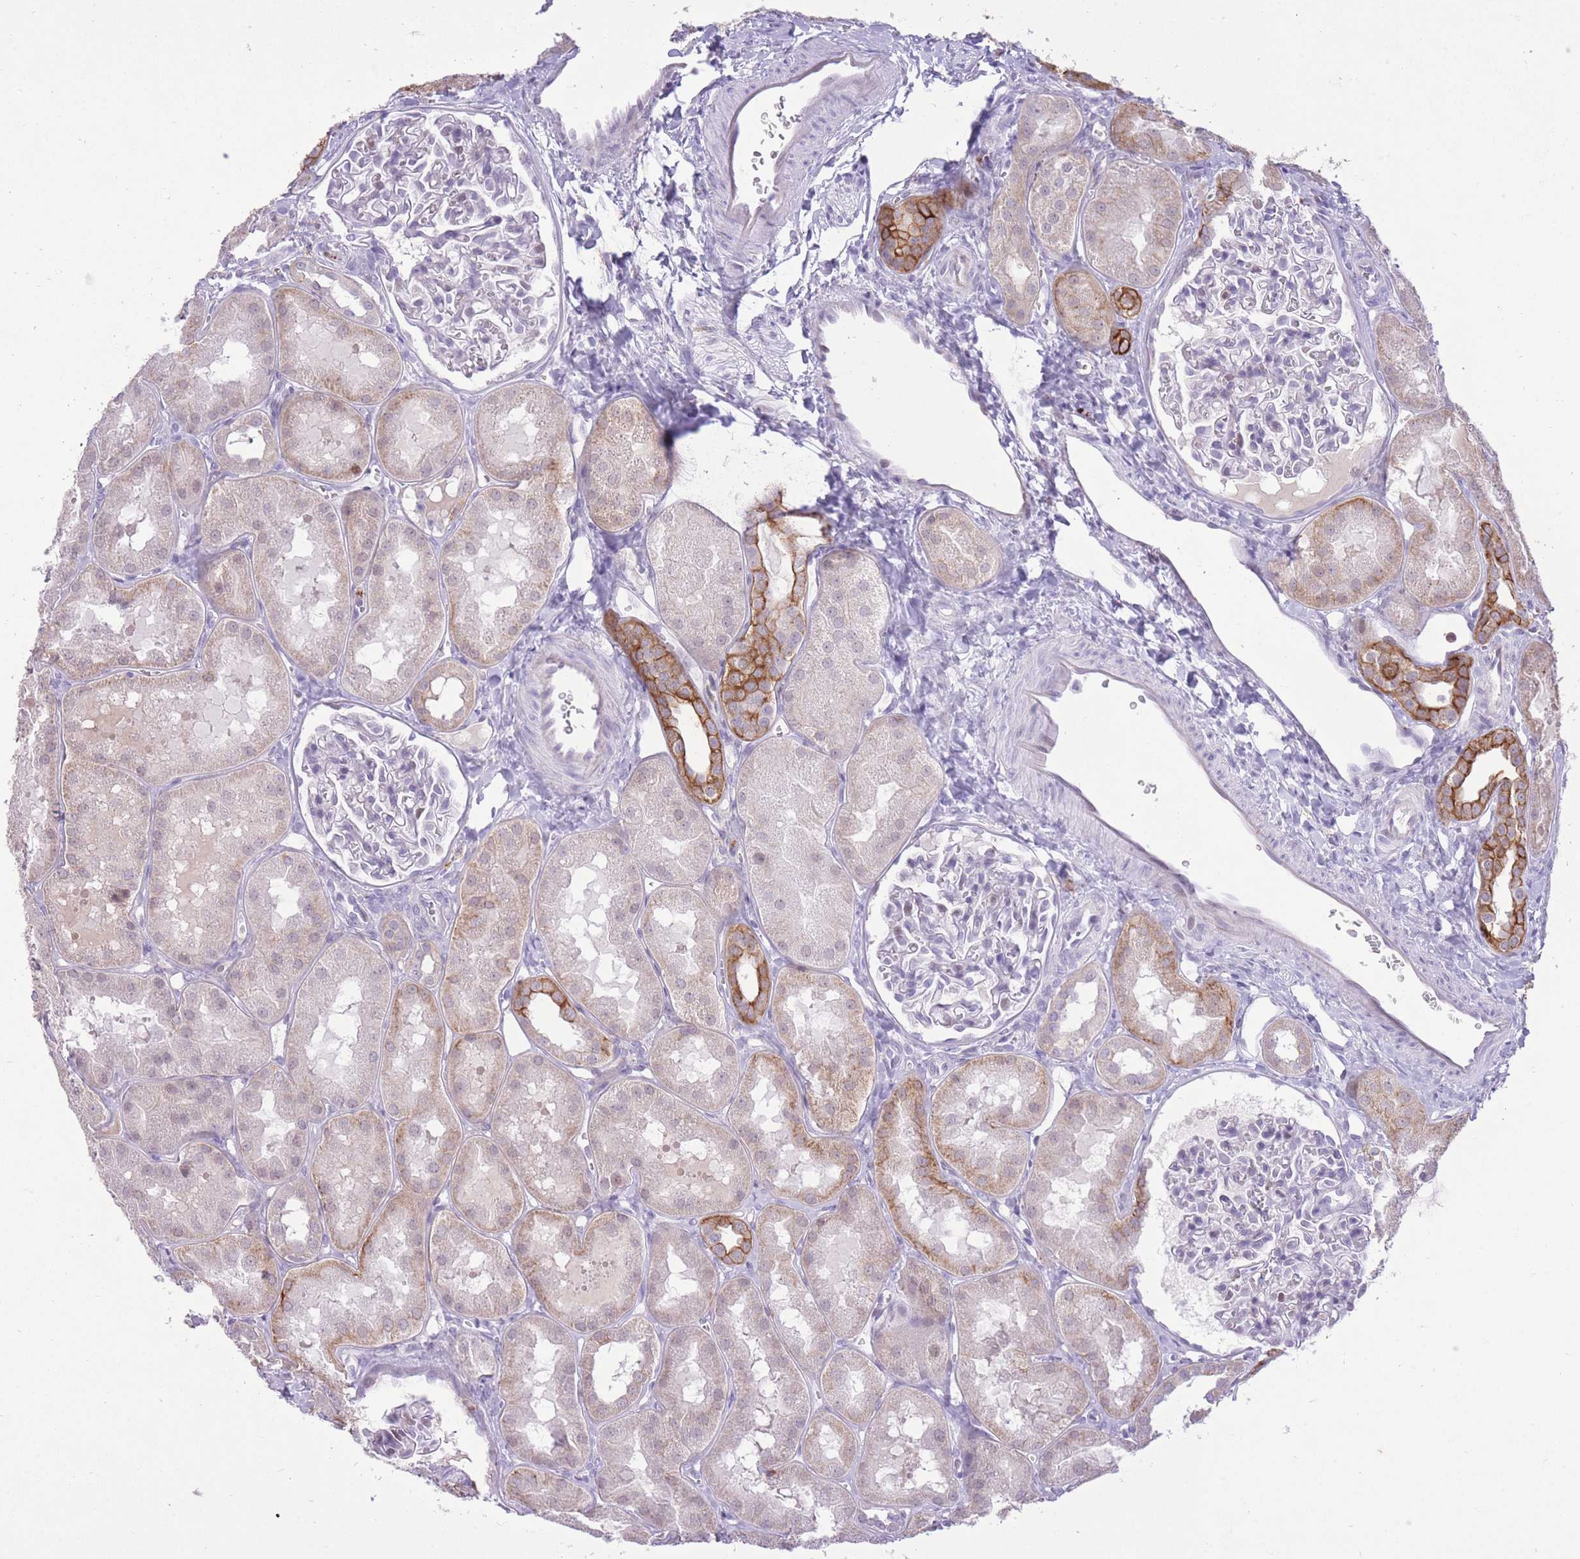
{"staining": {"intensity": "negative", "quantity": "none", "location": "none"}, "tissue": "kidney", "cell_type": "Cells in glomeruli", "image_type": "normal", "snomed": [{"axis": "morphology", "description": "Normal tissue, NOS"}, {"axis": "topography", "description": "Kidney"}, {"axis": "topography", "description": "Urinary bladder"}], "caption": "The micrograph demonstrates no significant staining in cells in glomeruli of kidney.", "gene": "MEIS3", "patient": {"sex": "male", "age": 16}}